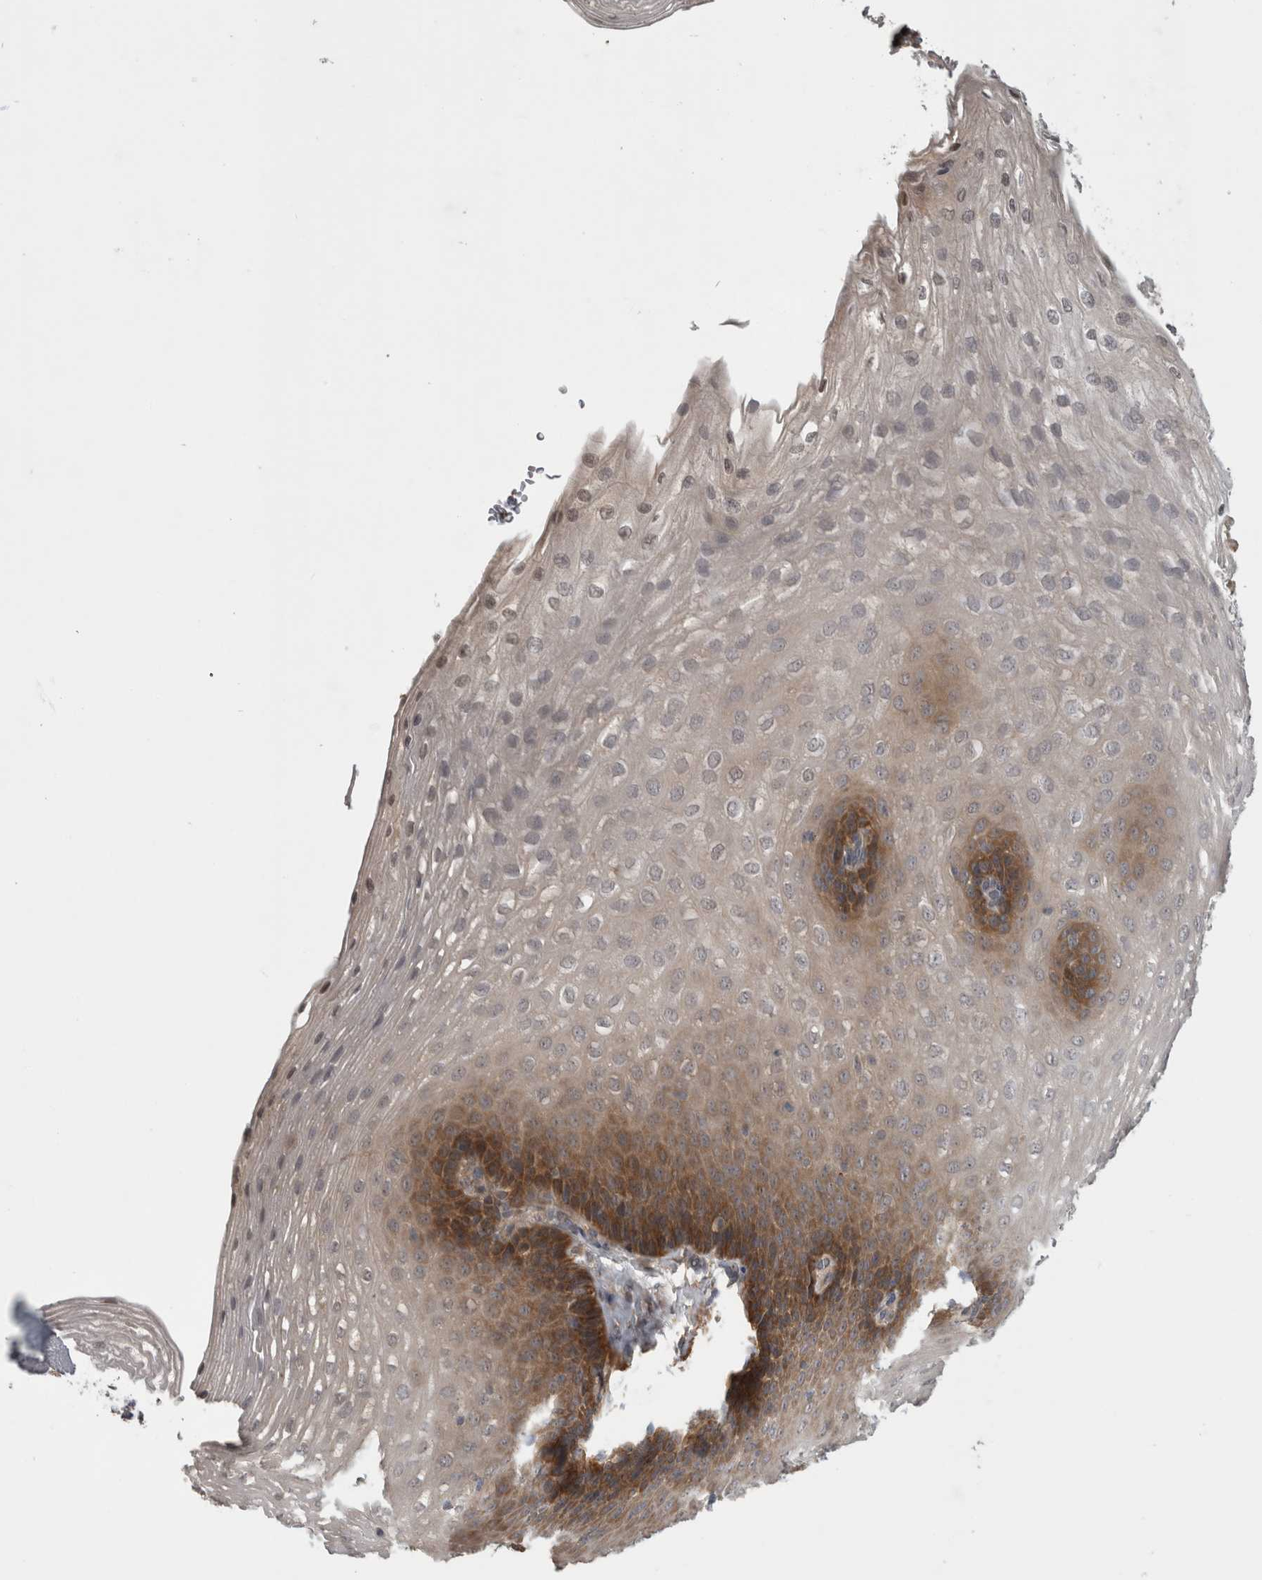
{"staining": {"intensity": "moderate", "quantity": "25%-75%", "location": "cytoplasmic/membranous"}, "tissue": "esophagus", "cell_type": "Squamous epithelial cells", "image_type": "normal", "snomed": [{"axis": "morphology", "description": "Normal tissue, NOS"}, {"axis": "topography", "description": "Esophagus"}], "caption": "An immunohistochemistry image of normal tissue is shown. Protein staining in brown shows moderate cytoplasmic/membranous positivity in esophagus within squamous epithelial cells.", "gene": "TRMT61B", "patient": {"sex": "female", "age": 66}}